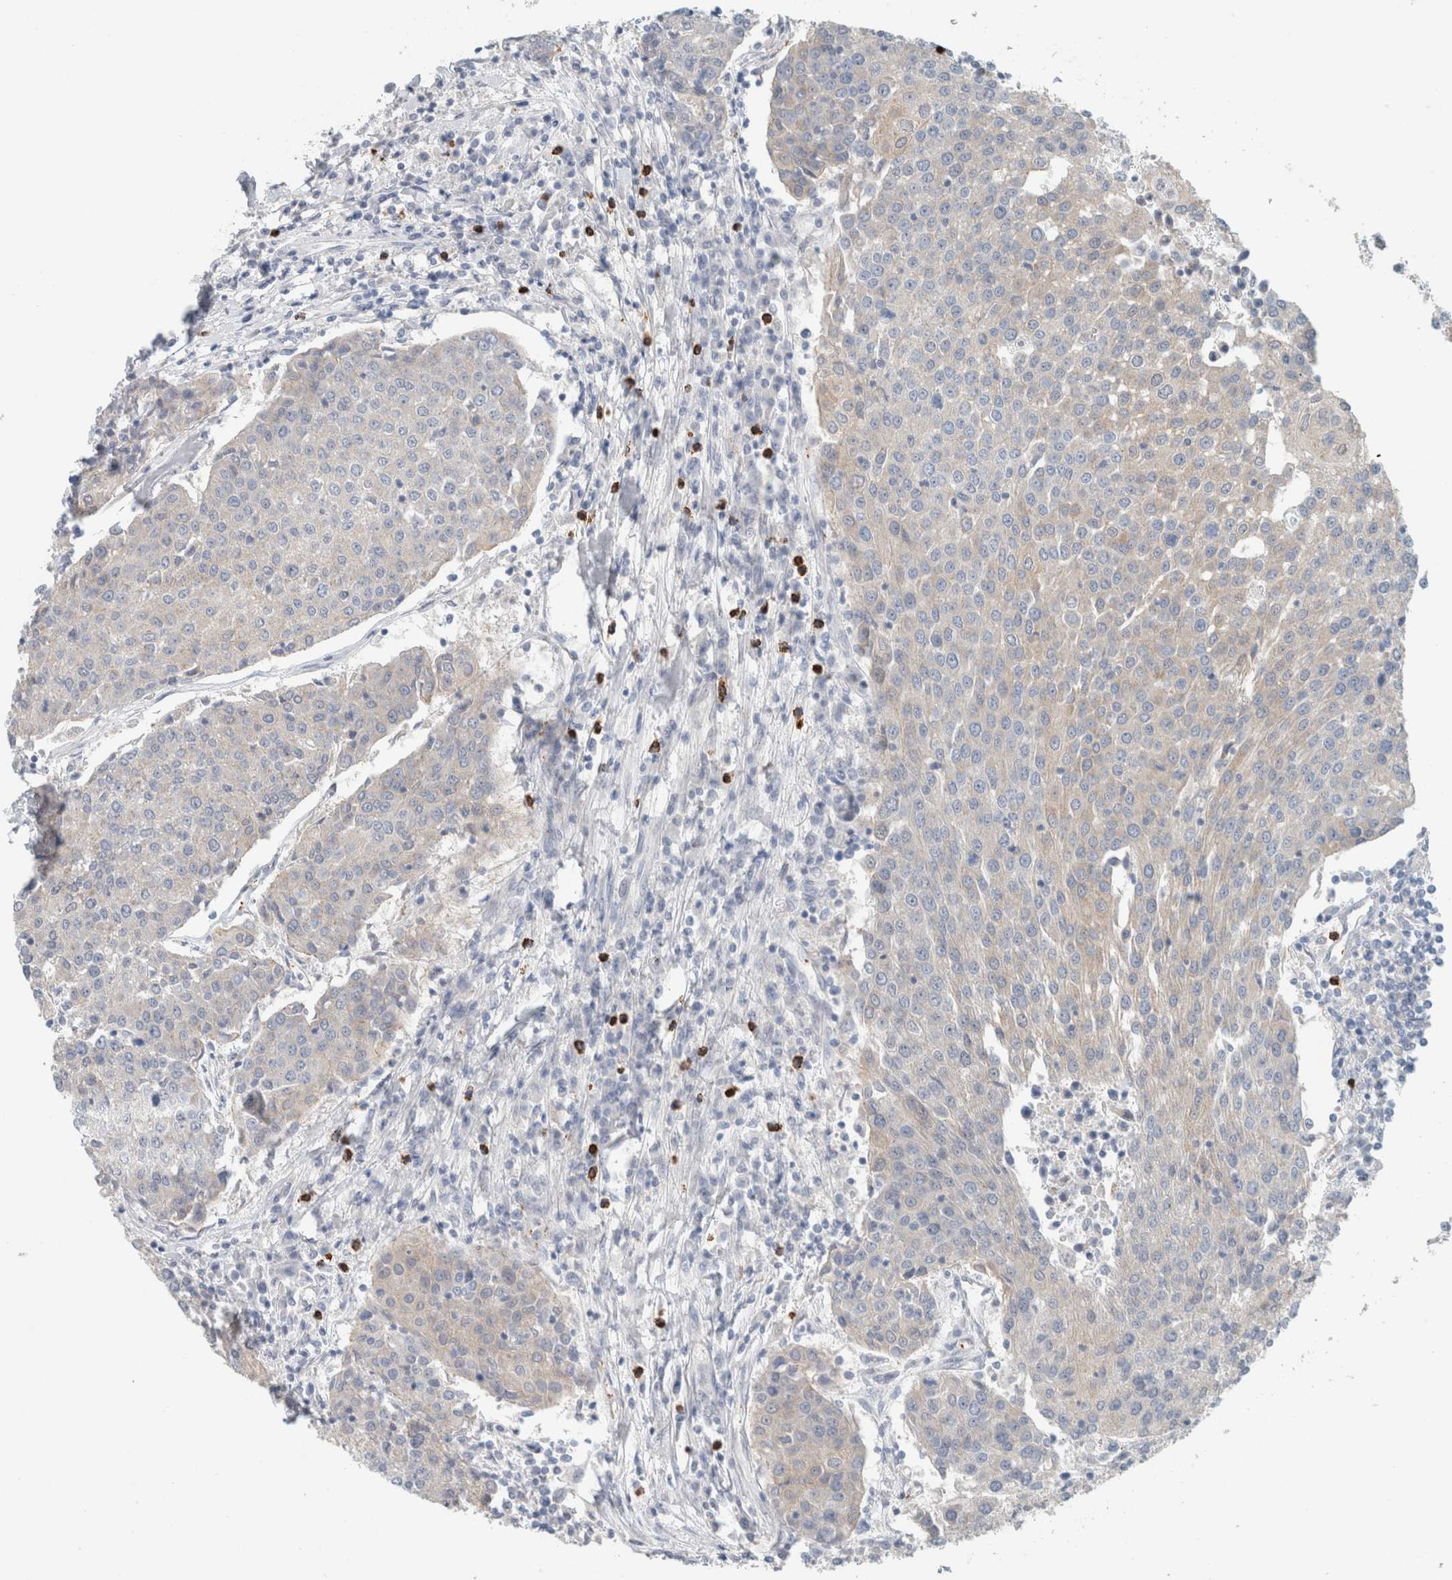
{"staining": {"intensity": "negative", "quantity": "none", "location": "none"}, "tissue": "urothelial cancer", "cell_type": "Tumor cells", "image_type": "cancer", "snomed": [{"axis": "morphology", "description": "Urothelial carcinoma, High grade"}, {"axis": "topography", "description": "Urinary bladder"}], "caption": "IHC of urothelial cancer exhibits no positivity in tumor cells. (Immunohistochemistry (ihc), brightfield microscopy, high magnification).", "gene": "CRAT", "patient": {"sex": "female", "age": 85}}